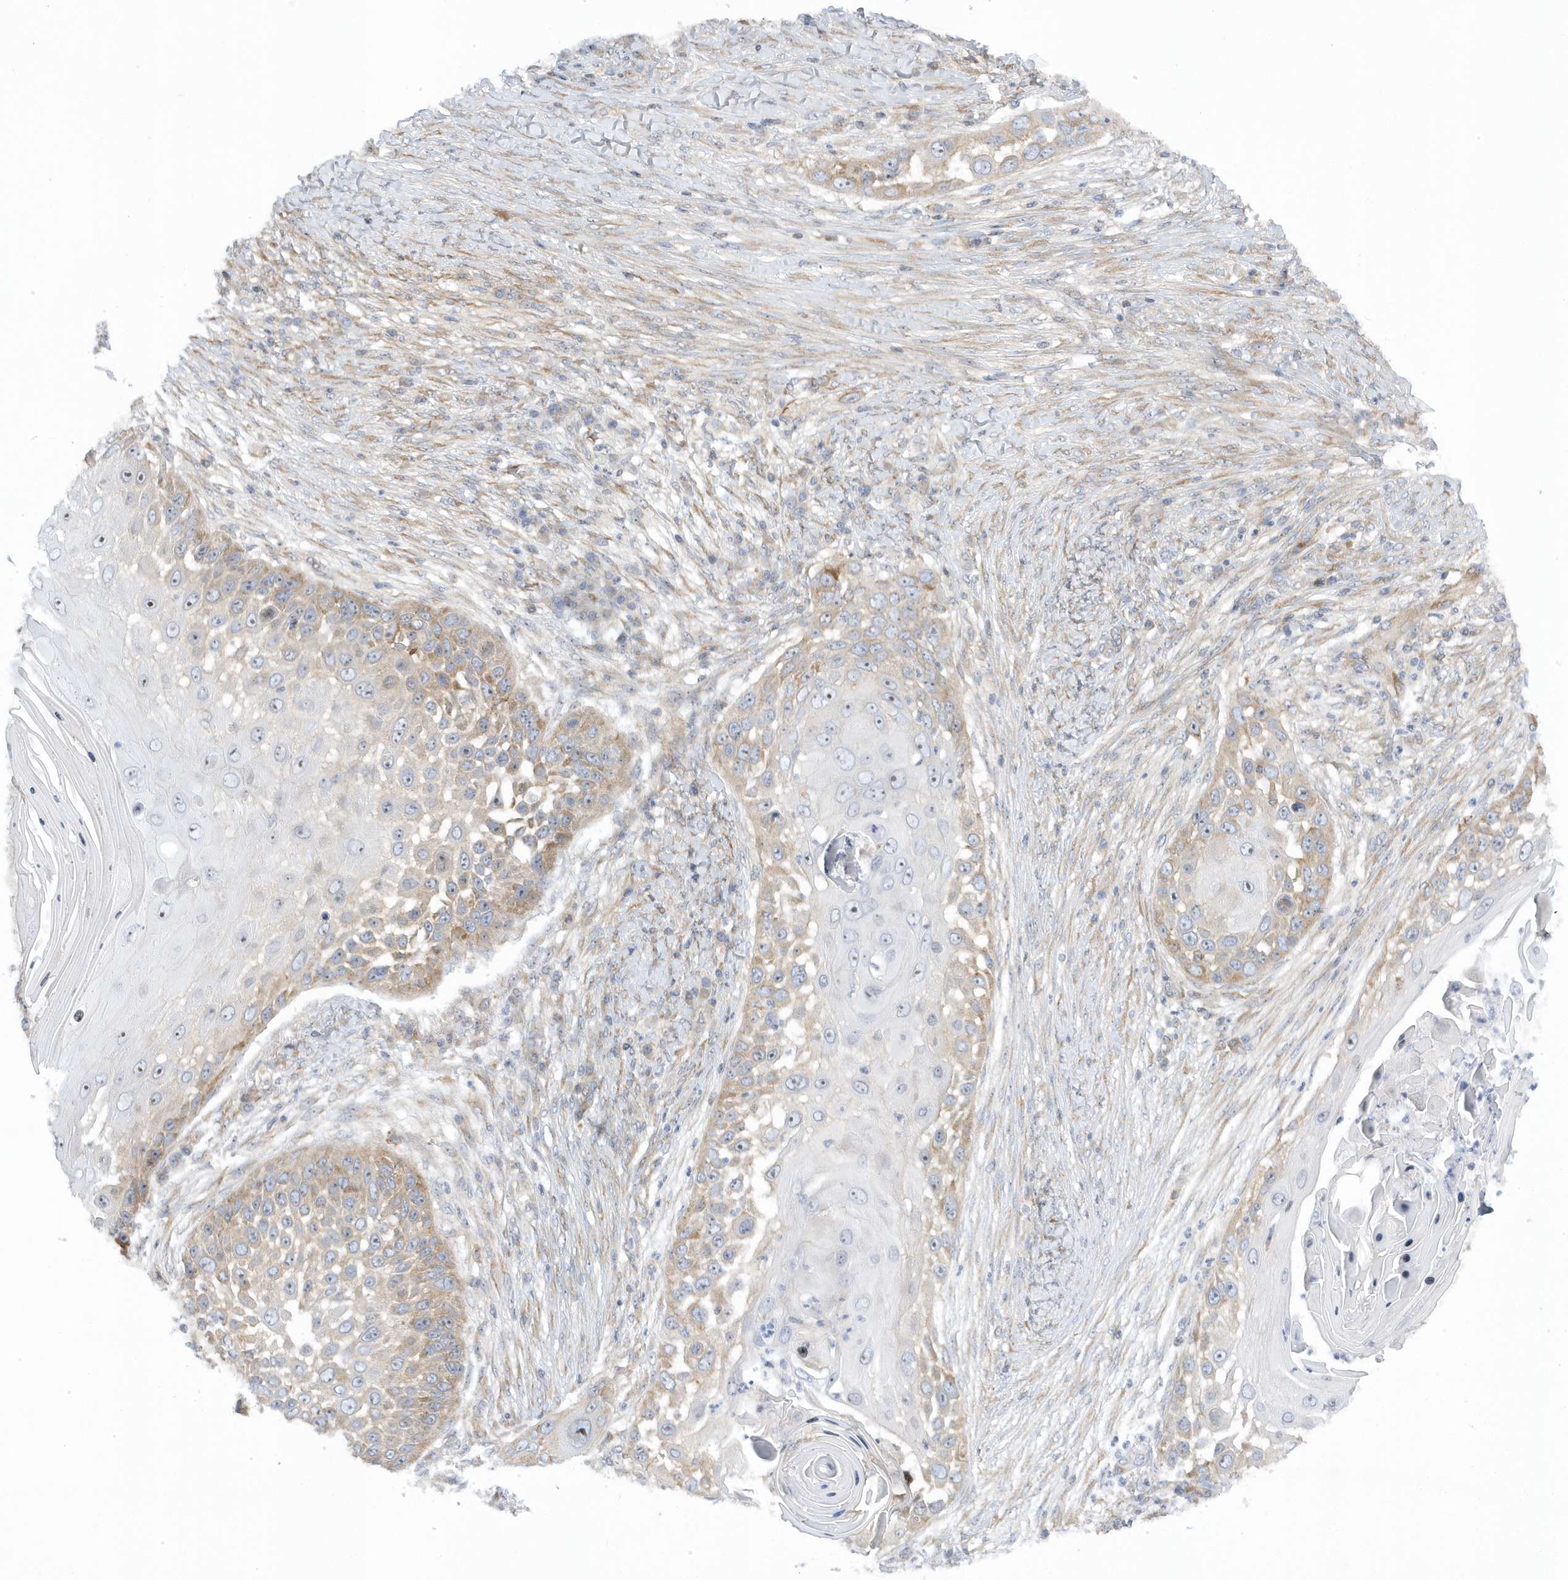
{"staining": {"intensity": "weak", "quantity": "<25%", "location": "cytoplasmic/membranous"}, "tissue": "skin cancer", "cell_type": "Tumor cells", "image_type": "cancer", "snomed": [{"axis": "morphology", "description": "Squamous cell carcinoma, NOS"}, {"axis": "topography", "description": "Skin"}], "caption": "Immunohistochemistry of skin cancer displays no expression in tumor cells.", "gene": "MAP7D3", "patient": {"sex": "female", "age": 44}}